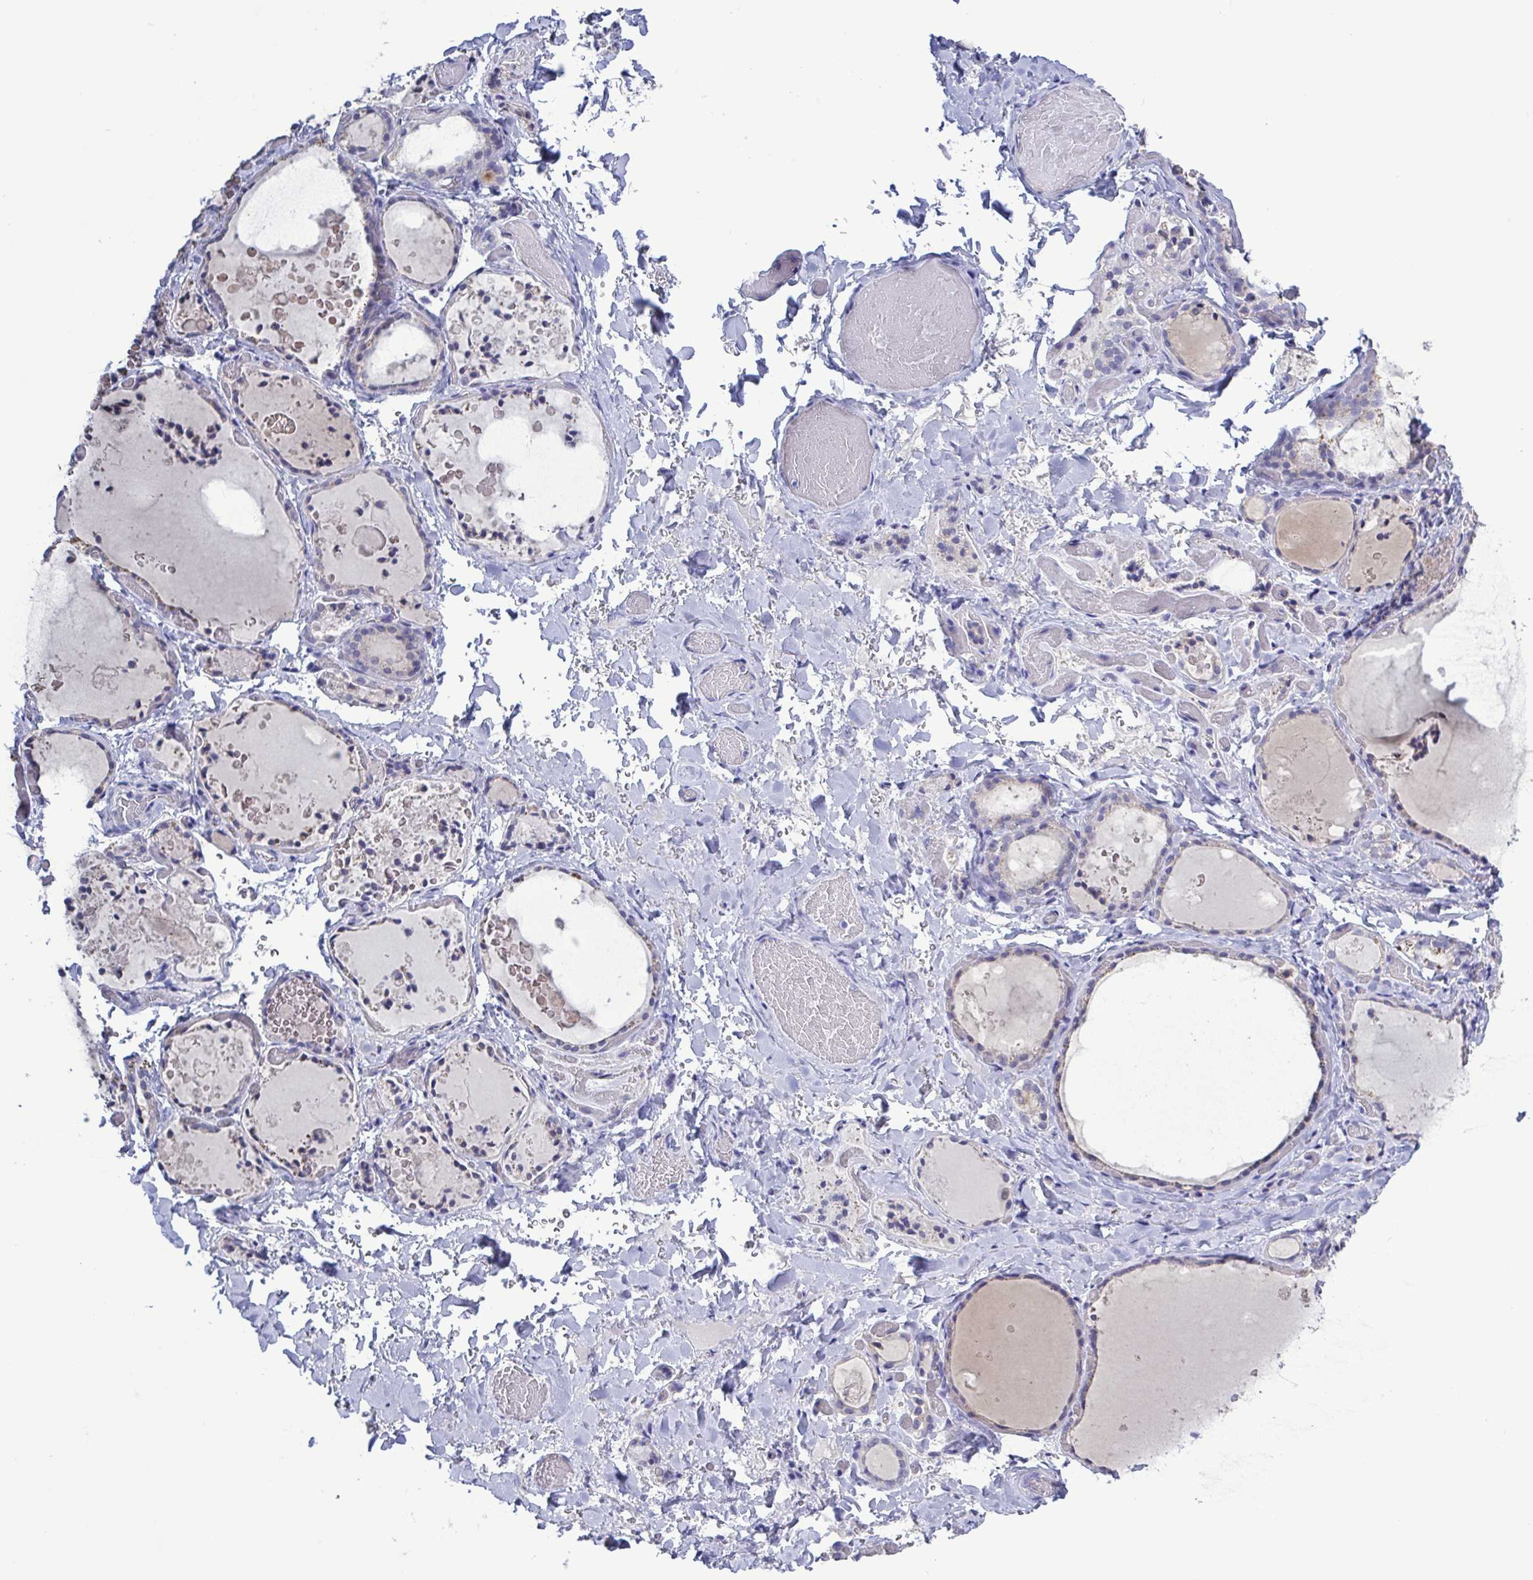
{"staining": {"intensity": "weak", "quantity": "<25%", "location": "cytoplasmic/membranous"}, "tissue": "thyroid gland", "cell_type": "Glandular cells", "image_type": "normal", "snomed": [{"axis": "morphology", "description": "Normal tissue, NOS"}, {"axis": "topography", "description": "Thyroid gland"}], "caption": "Immunohistochemistry histopathology image of unremarkable thyroid gland: thyroid gland stained with DAB exhibits no significant protein positivity in glandular cells.", "gene": "TEX12", "patient": {"sex": "female", "age": 56}}